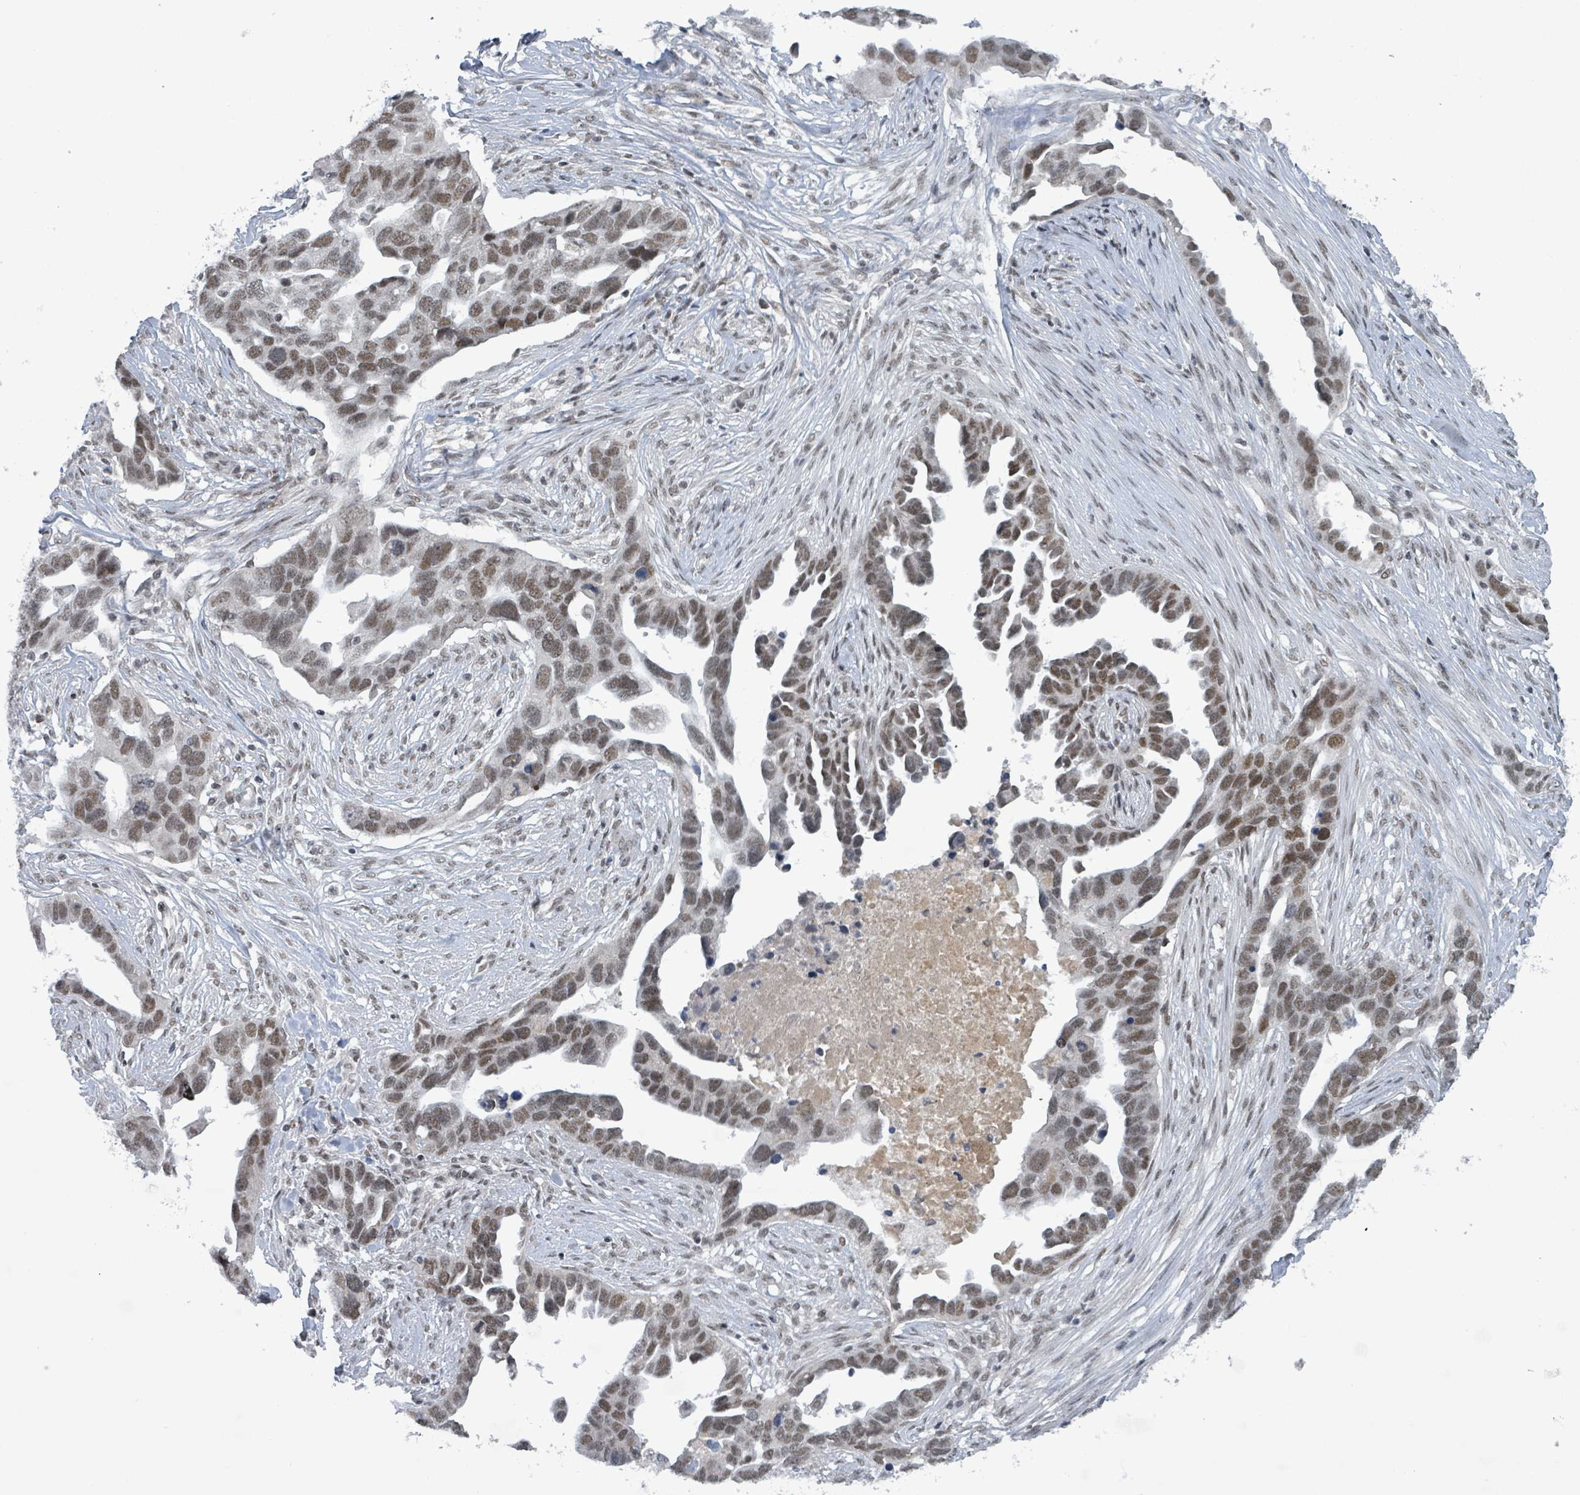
{"staining": {"intensity": "moderate", "quantity": ">75%", "location": "nuclear"}, "tissue": "ovarian cancer", "cell_type": "Tumor cells", "image_type": "cancer", "snomed": [{"axis": "morphology", "description": "Cystadenocarcinoma, serous, NOS"}, {"axis": "topography", "description": "Ovary"}], "caption": "This photomicrograph exhibits ovarian cancer (serous cystadenocarcinoma) stained with immunohistochemistry to label a protein in brown. The nuclear of tumor cells show moderate positivity for the protein. Nuclei are counter-stained blue.", "gene": "BANP", "patient": {"sex": "female", "age": 54}}